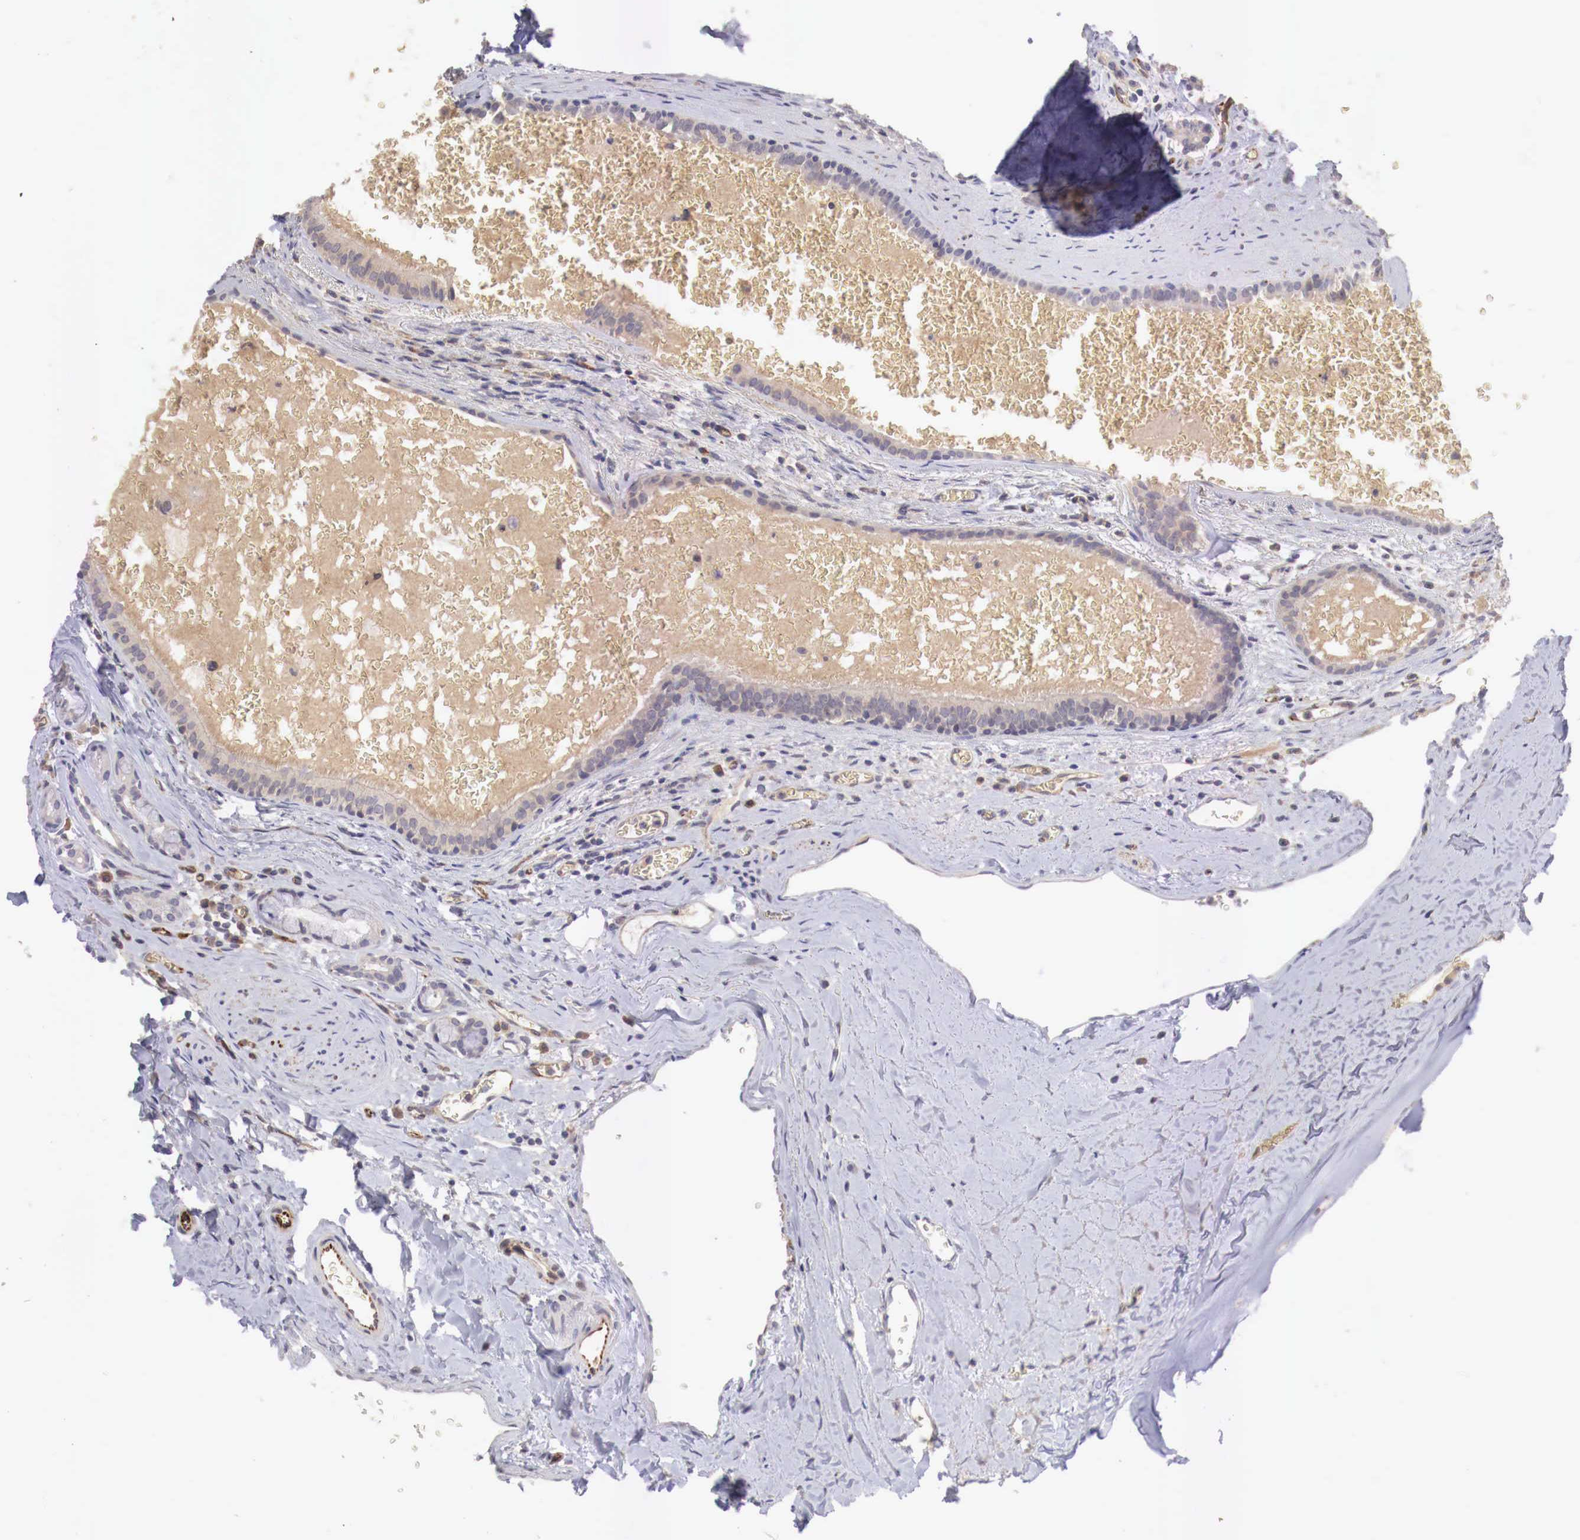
{"staining": {"intensity": "negative", "quantity": "none", "location": "none"}, "tissue": "carcinoid", "cell_type": "Tumor cells", "image_type": "cancer", "snomed": [{"axis": "morphology", "description": "Carcinoid, malignant, NOS"}, {"axis": "topography", "description": "Bronchus"}], "caption": "Immunohistochemistry photomicrograph of neoplastic tissue: human carcinoid stained with DAB shows no significant protein staining in tumor cells.", "gene": "WT1", "patient": {"sex": "male", "age": 55}}